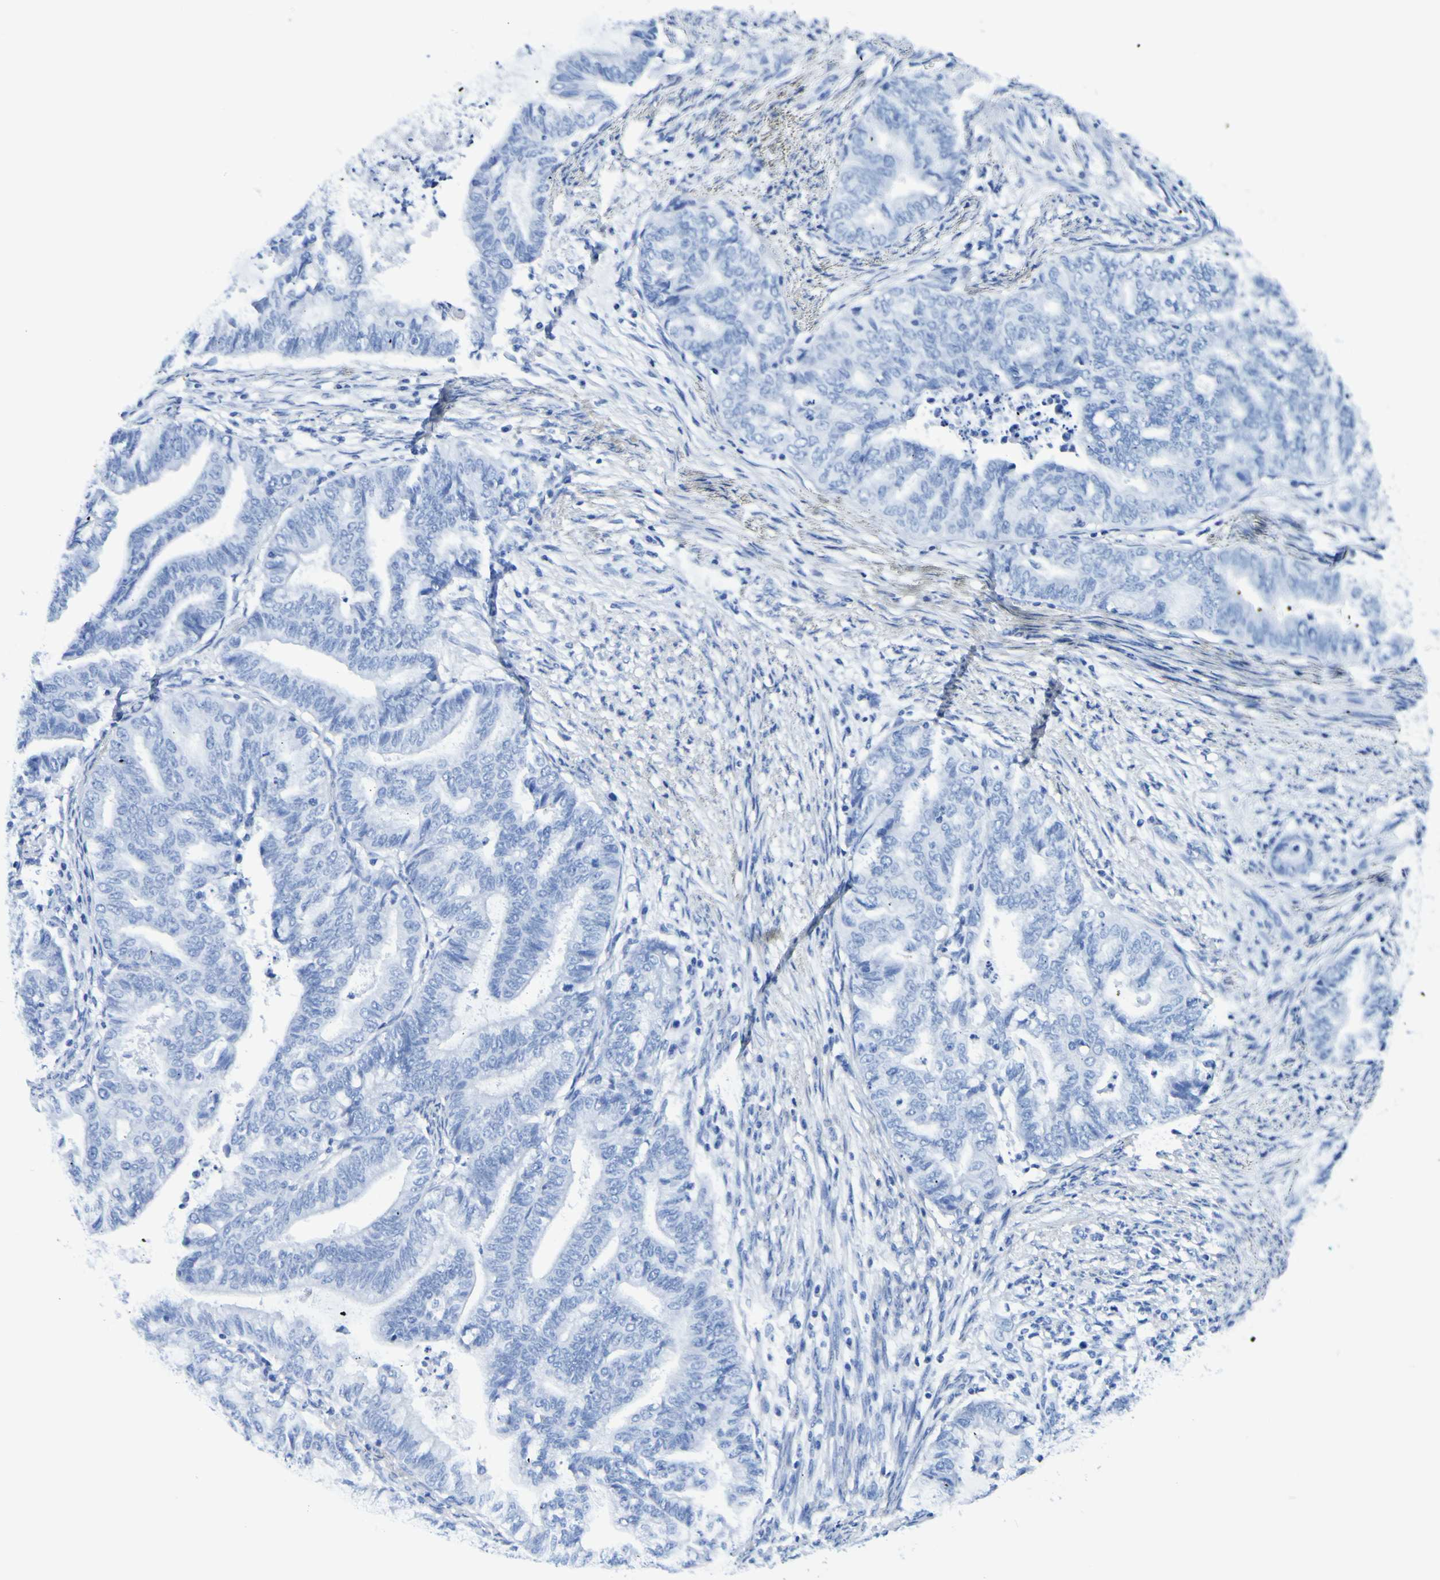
{"staining": {"intensity": "negative", "quantity": "none", "location": "none"}, "tissue": "endometrial cancer", "cell_type": "Tumor cells", "image_type": "cancer", "snomed": [{"axis": "morphology", "description": "Adenocarcinoma, NOS"}, {"axis": "topography", "description": "Endometrium"}], "caption": "High power microscopy image of an immunohistochemistry micrograph of adenocarcinoma (endometrial), revealing no significant positivity in tumor cells.", "gene": "DPEP1", "patient": {"sex": "female", "age": 79}}